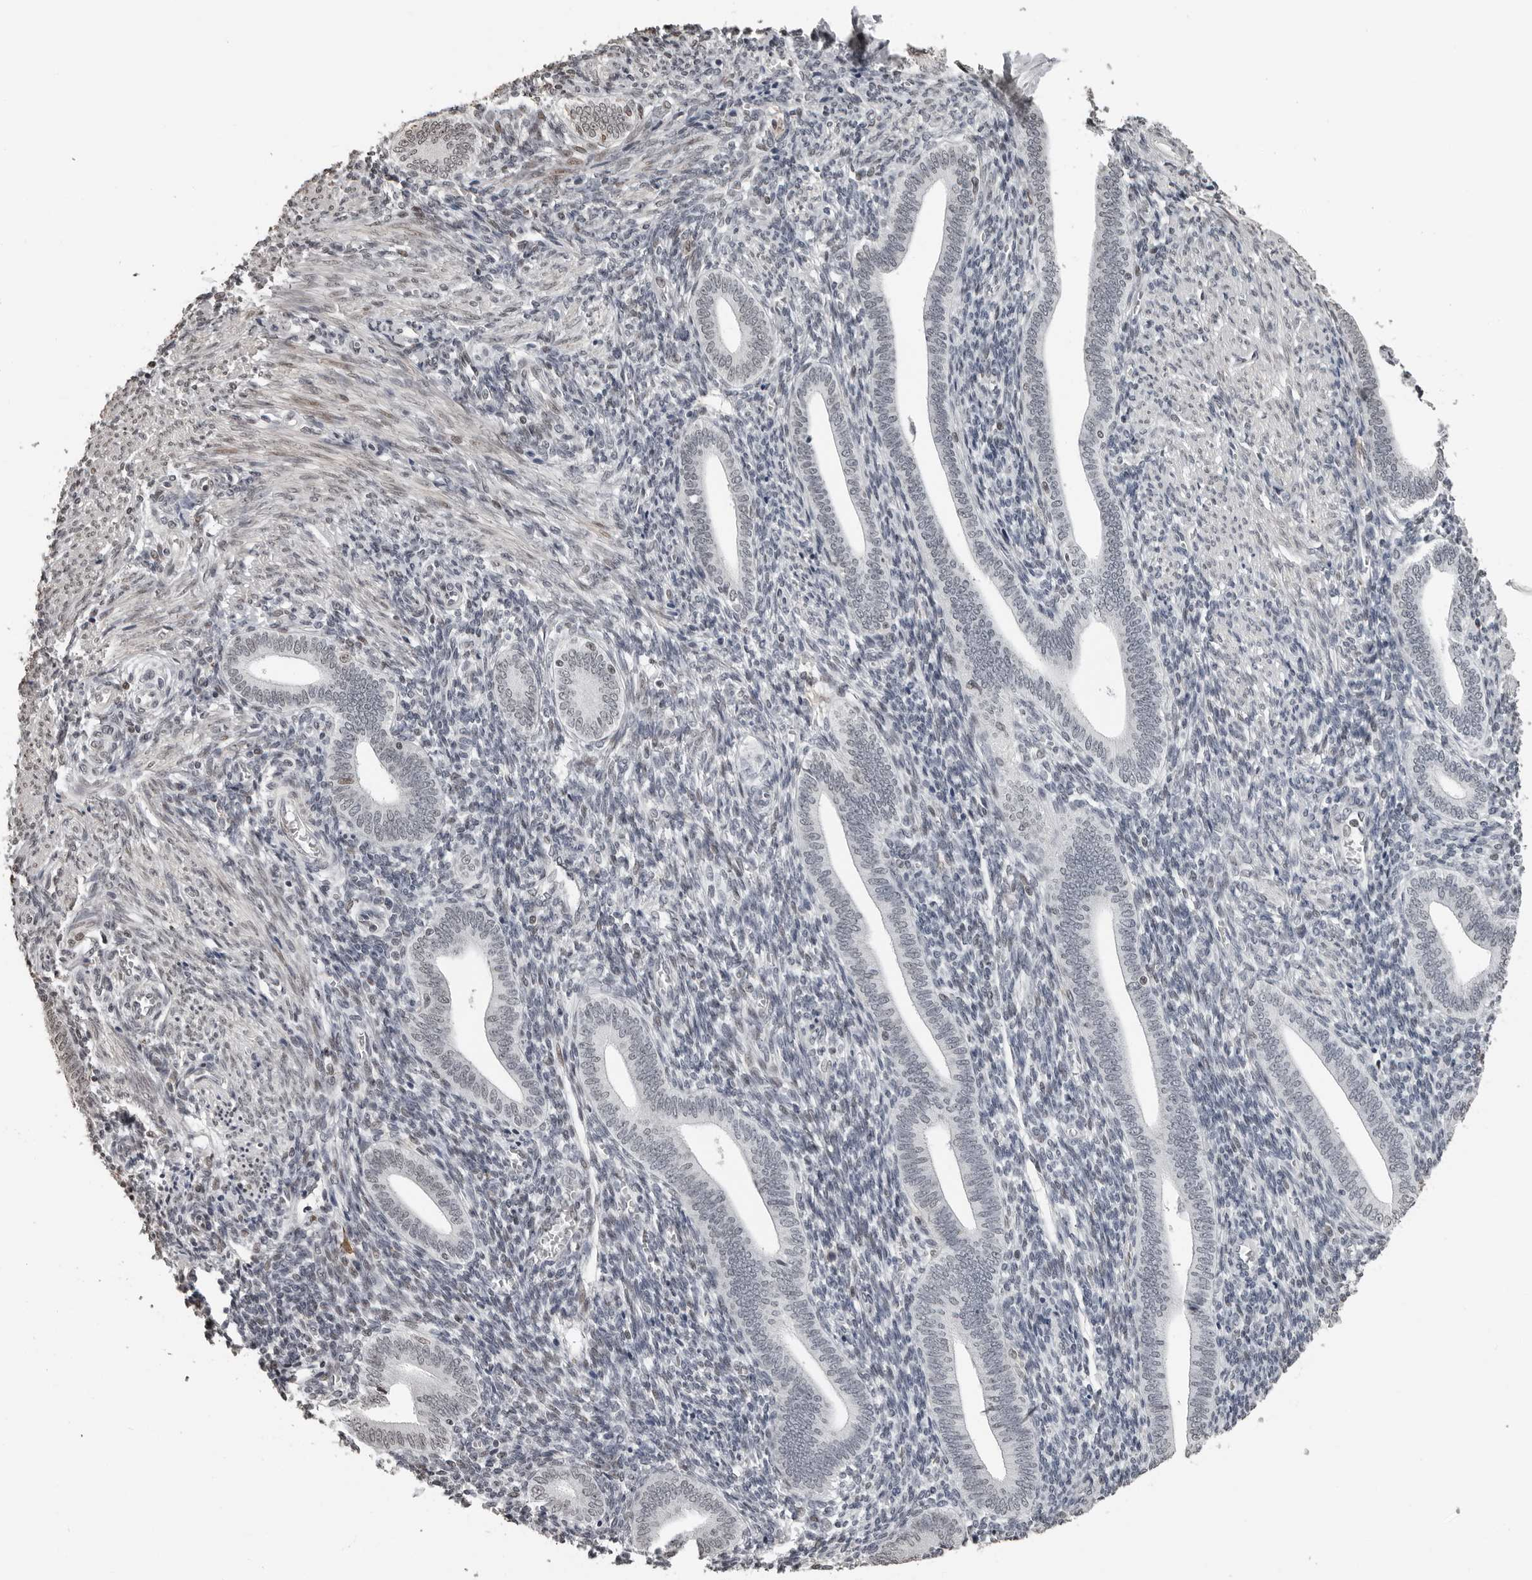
{"staining": {"intensity": "negative", "quantity": "none", "location": "none"}, "tissue": "endometrium", "cell_type": "Cells in endometrial stroma", "image_type": "normal", "snomed": [{"axis": "morphology", "description": "Normal tissue, NOS"}, {"axis": "topography", "description": "Uterus"}, {"axis": "topography", "description": "Endometrium"}], "caption": "IHC micrograph of unremarkable endometrium stained for a protein (brown), which reveals no staining in cells in endometrial stroma. (Immunohistochemistry (ihc), brightfield microscopy, high magnification).", "gene": "ORC1", "patient": {"sex": "female", "age": 33}}